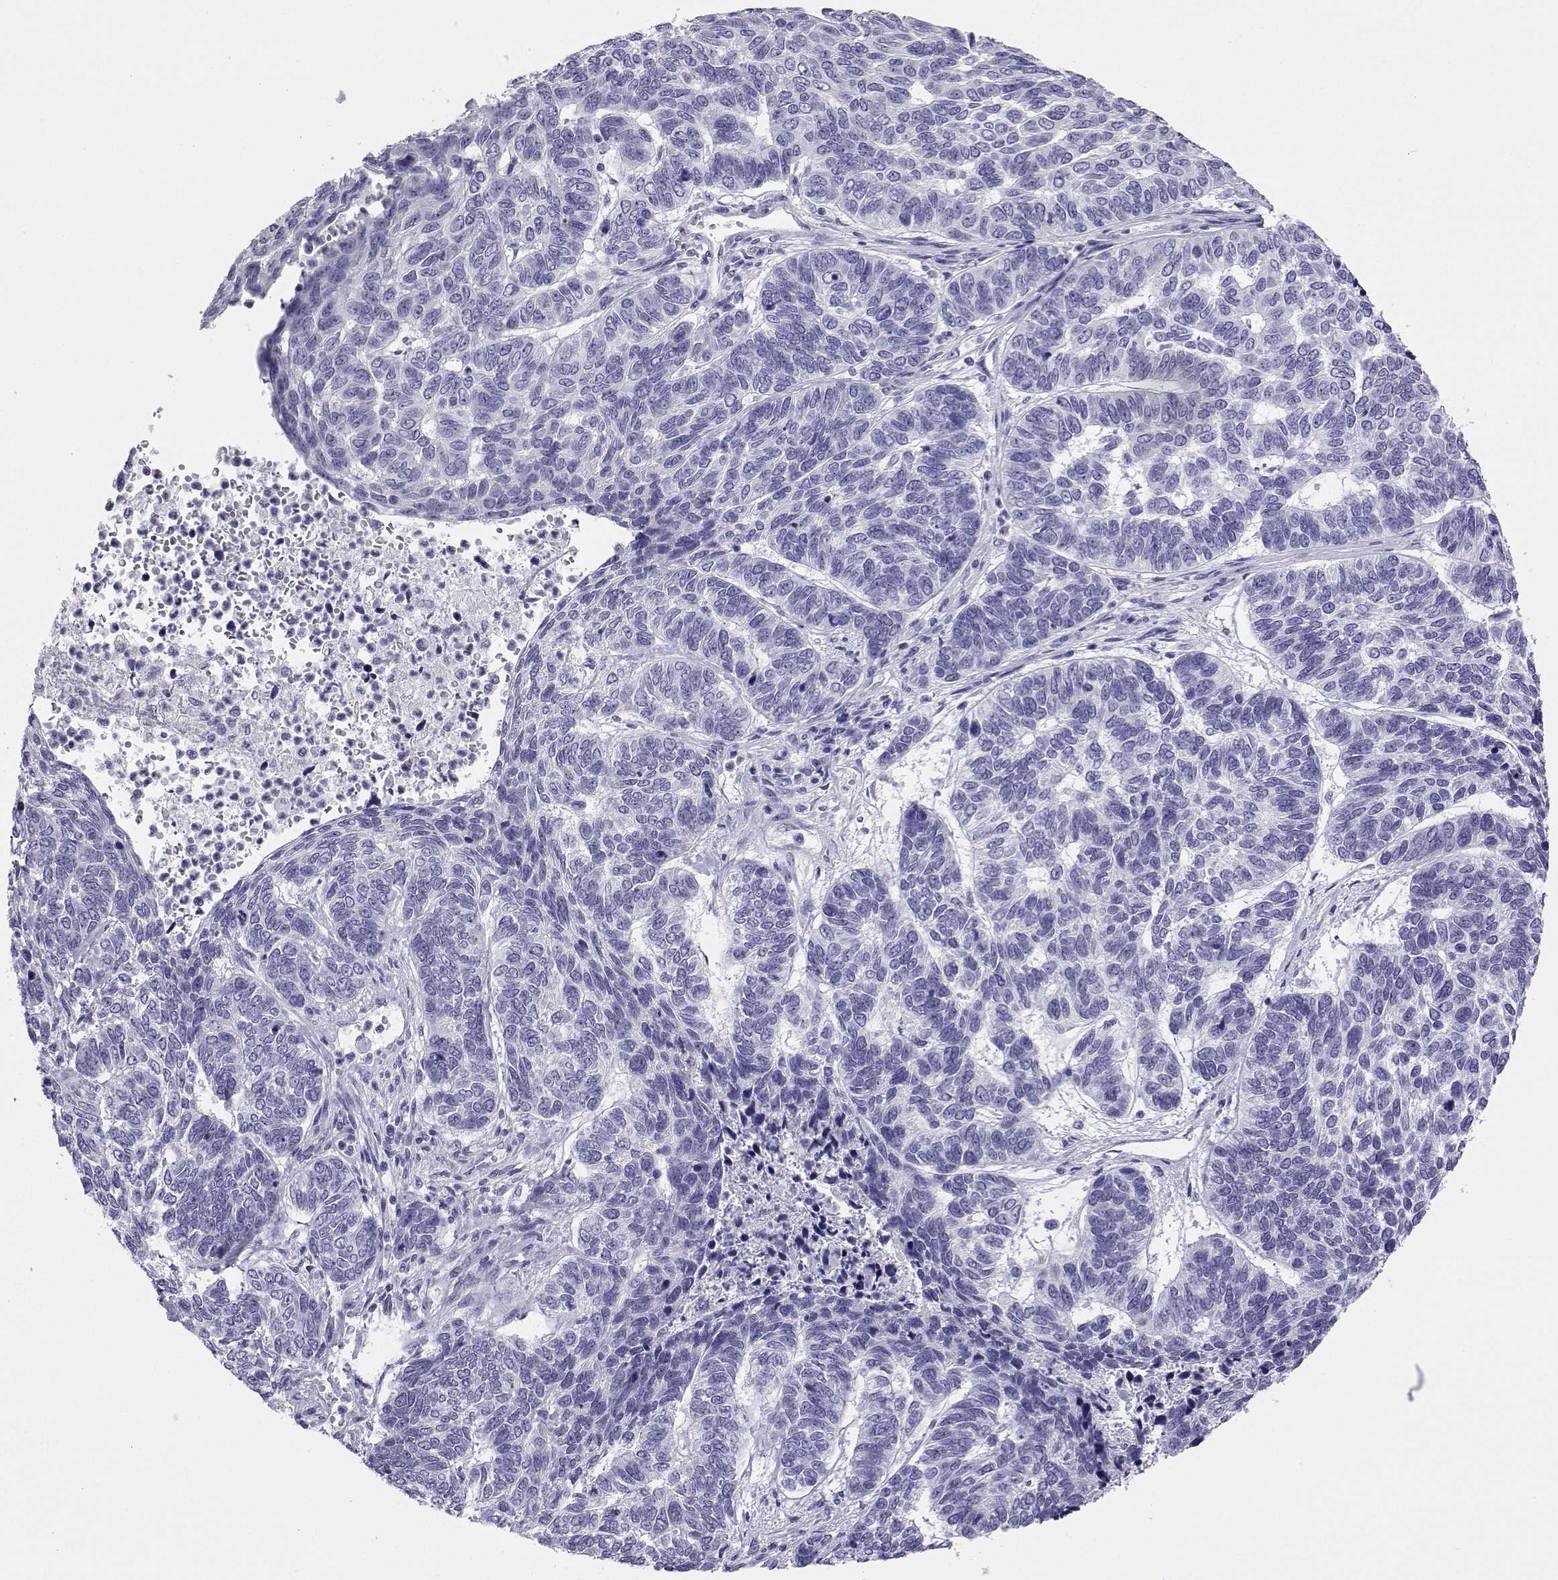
{"staining": {"intensity": "negative", "quantity": "none", "location": "none"}, "tissue": "skin cancer", "cell_type": "Tumor cells", "image_type": "cancer", "snomed": [{"axis": "morphology", "description": "Basal cell carcinoma"}, {"axis": "topography", "description": "Skin"}], "caption": "Image shows no significant protein staining in tumor cells of skin cancer (basal cell carcinoma). (Stains: DAB immunohistochemistry (IHC) with hematoxylin counter stain, Microscopy: brightfield microscopy at high magnification).", "gene": "PLIN4", "patient": {"sex": "female", "age": 65}}